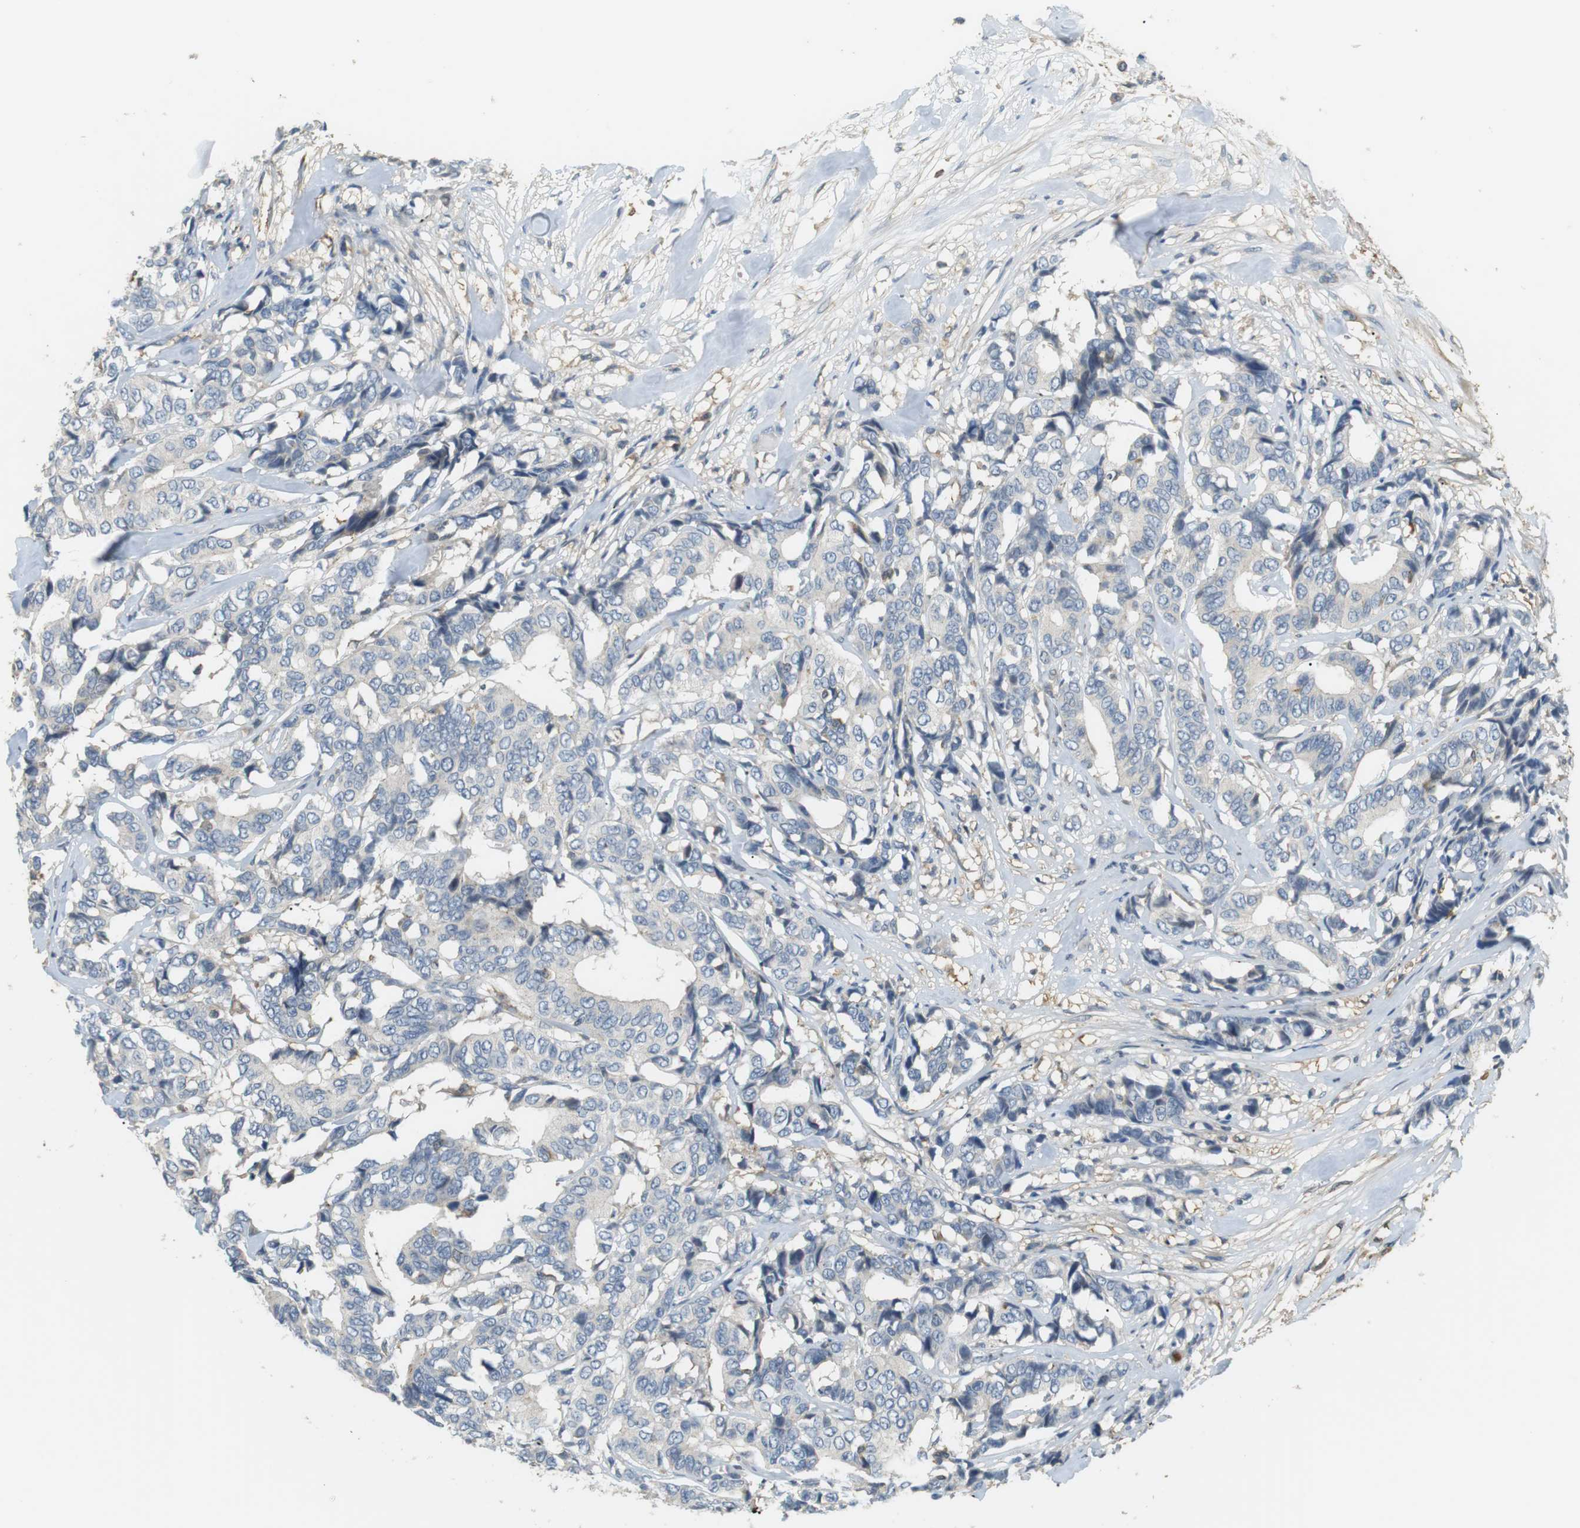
{"staining": {"intensity": "negative", "quantity": "none", "location": "none"}, "tissue": "breast cancer", "cell_type": "Tumor cells", "image_type": "cancer", "snomed": [{"axis": "morphology", "description": "Duct carcinoma"}, {"axis": "topography", "description": "Breast"}], "caption": "IHC histopathology image of human breast infiltrating ductal carcinoma stained for a protein (brown), which displays no expression in tumor cells. (DAB (3,3'-diaminobenzidine) IHC visualized using brightfield microscopy, high magnification).", "gene": "P2RY1", "patient": {"sex": "female", "age": 87}}